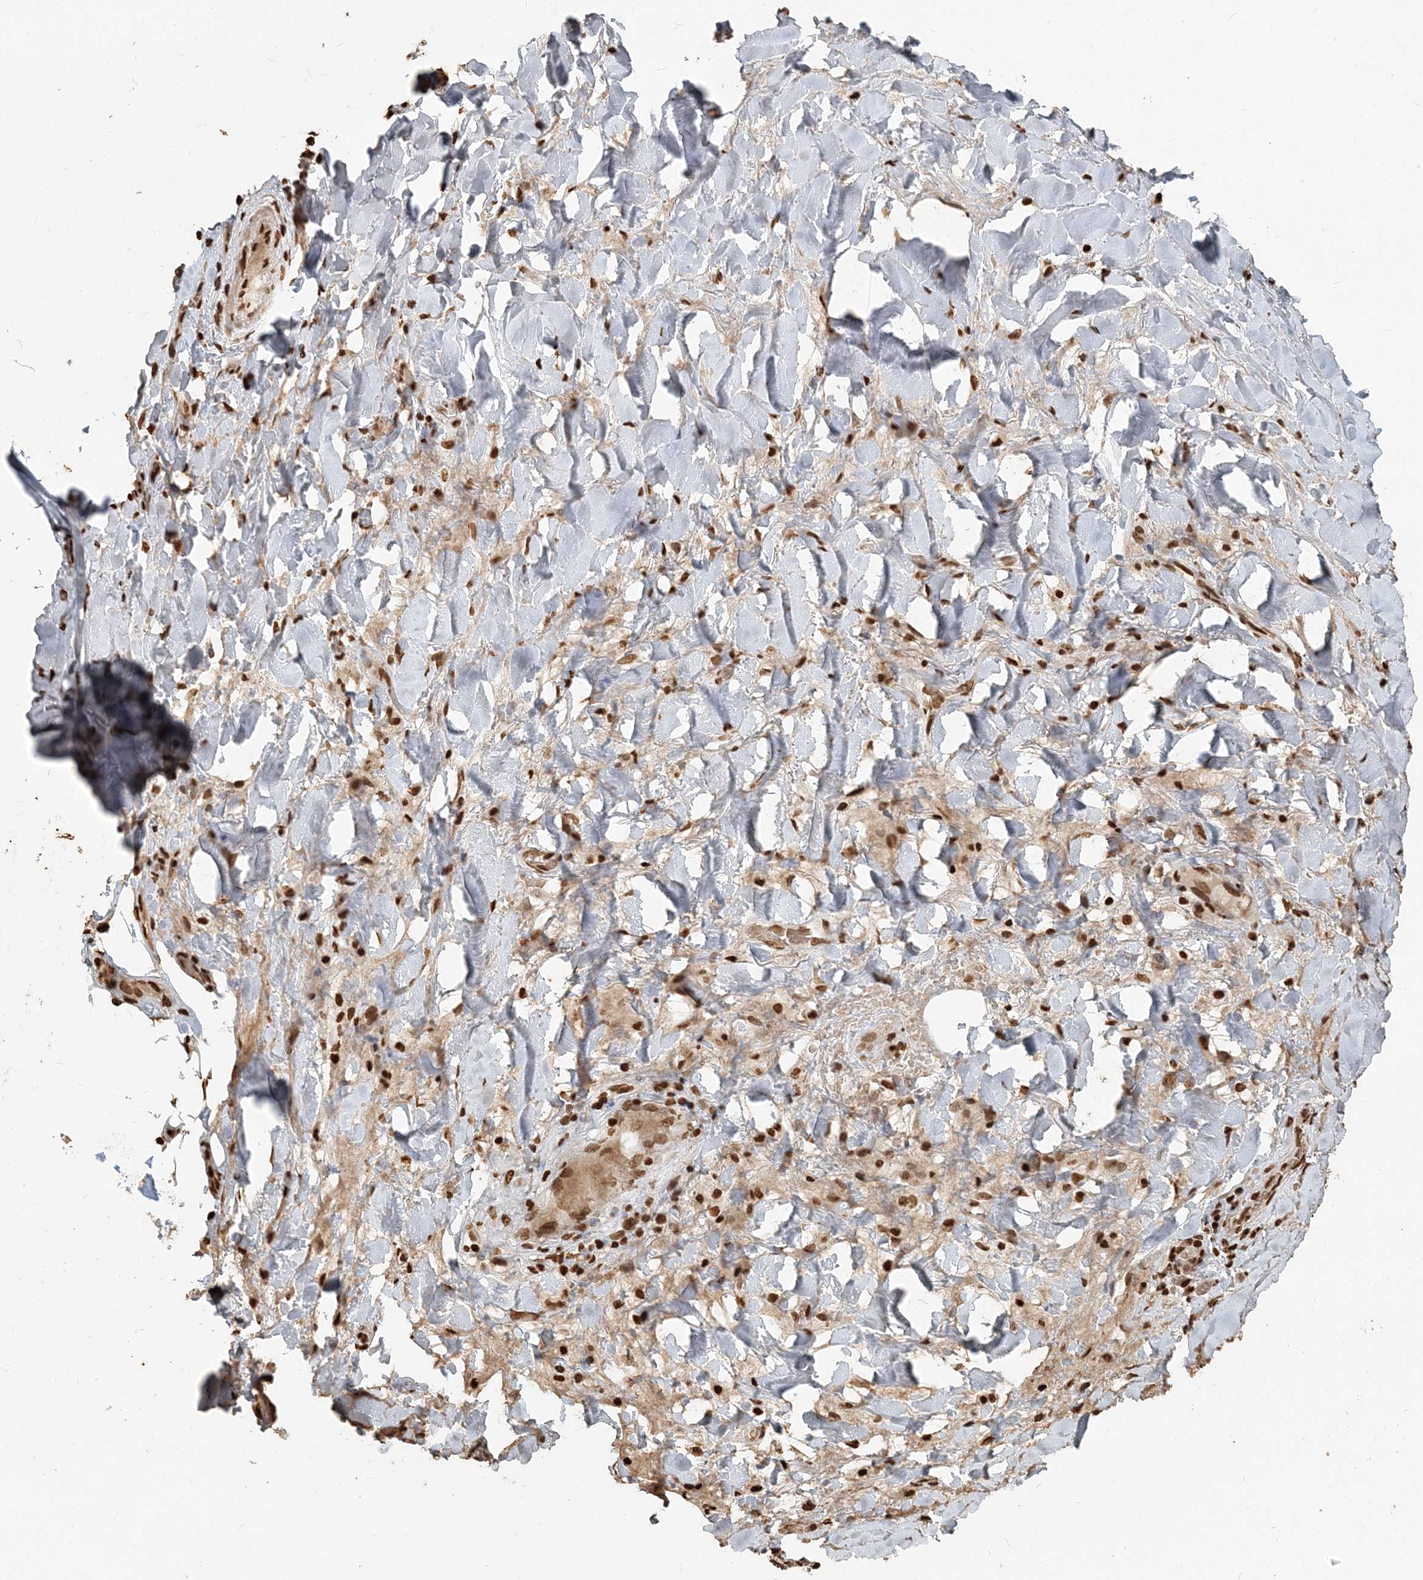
{"staining": {"intensity": "strong", "quantity": ">75%", "location": "nuclear"}, "tissue": "adipose tissue", "cell_type": "Adipocytes", "image_type": "normal", "snomed": [{"axis": "morphology", "description": "Normal tissue, NOS"}, {"axis": "morphology", "description": "Squamous cell carcinoma, NOS"}, {"axis": "topography", "description": "Lymph node"}, {"axis": "topography", "description": "Bronchus"}, {"axis": "topography", "description": "Lung"}], "caption": "Strong nuclear expression for a protein is appreciated in about >75% of adipocytes of benign adipose tissue using immunohistochemistry (IHC).", "gene": "H3", "patient": {"sex": "male", "age": 66}}